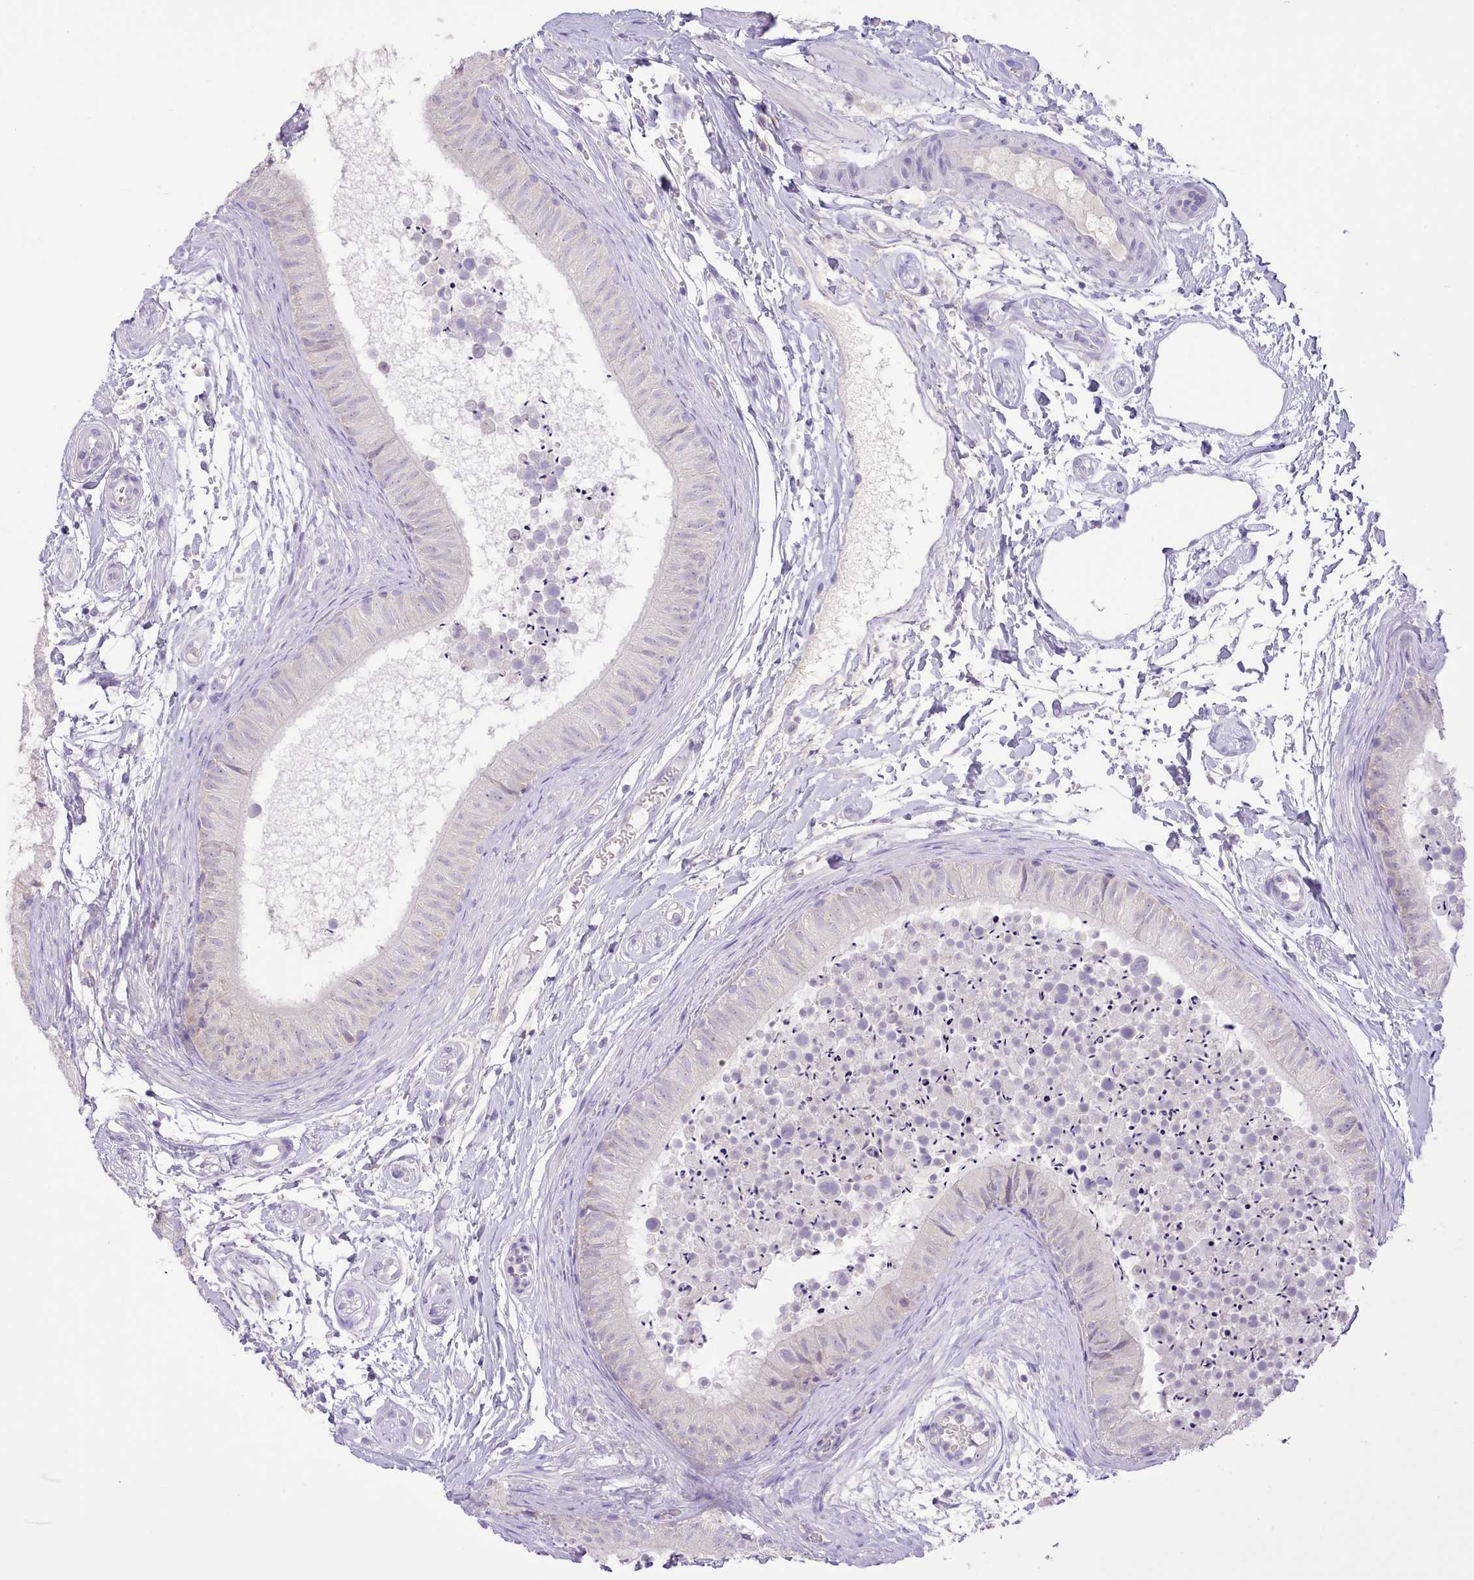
{"staining": {"intensity": "weak", "quantity": "<25%", "location": "cytoplasmic/membranous"}, "tissue": "epididymis", "cell_type": "Glandular cells", "image_type": "normal", "snomed": [{"axis": "morphology", "description": "Normal tissue, NOS"}, {"axis": "topography", "description": "Epididymis"}], "caption": "An immunohistochemistry photomicrograph of unremarkable epididymis is shown. There is no staining in glandular cells of epididymis.", "gene": "CCL1", "patient": {"sex": "male", "age": 15}}